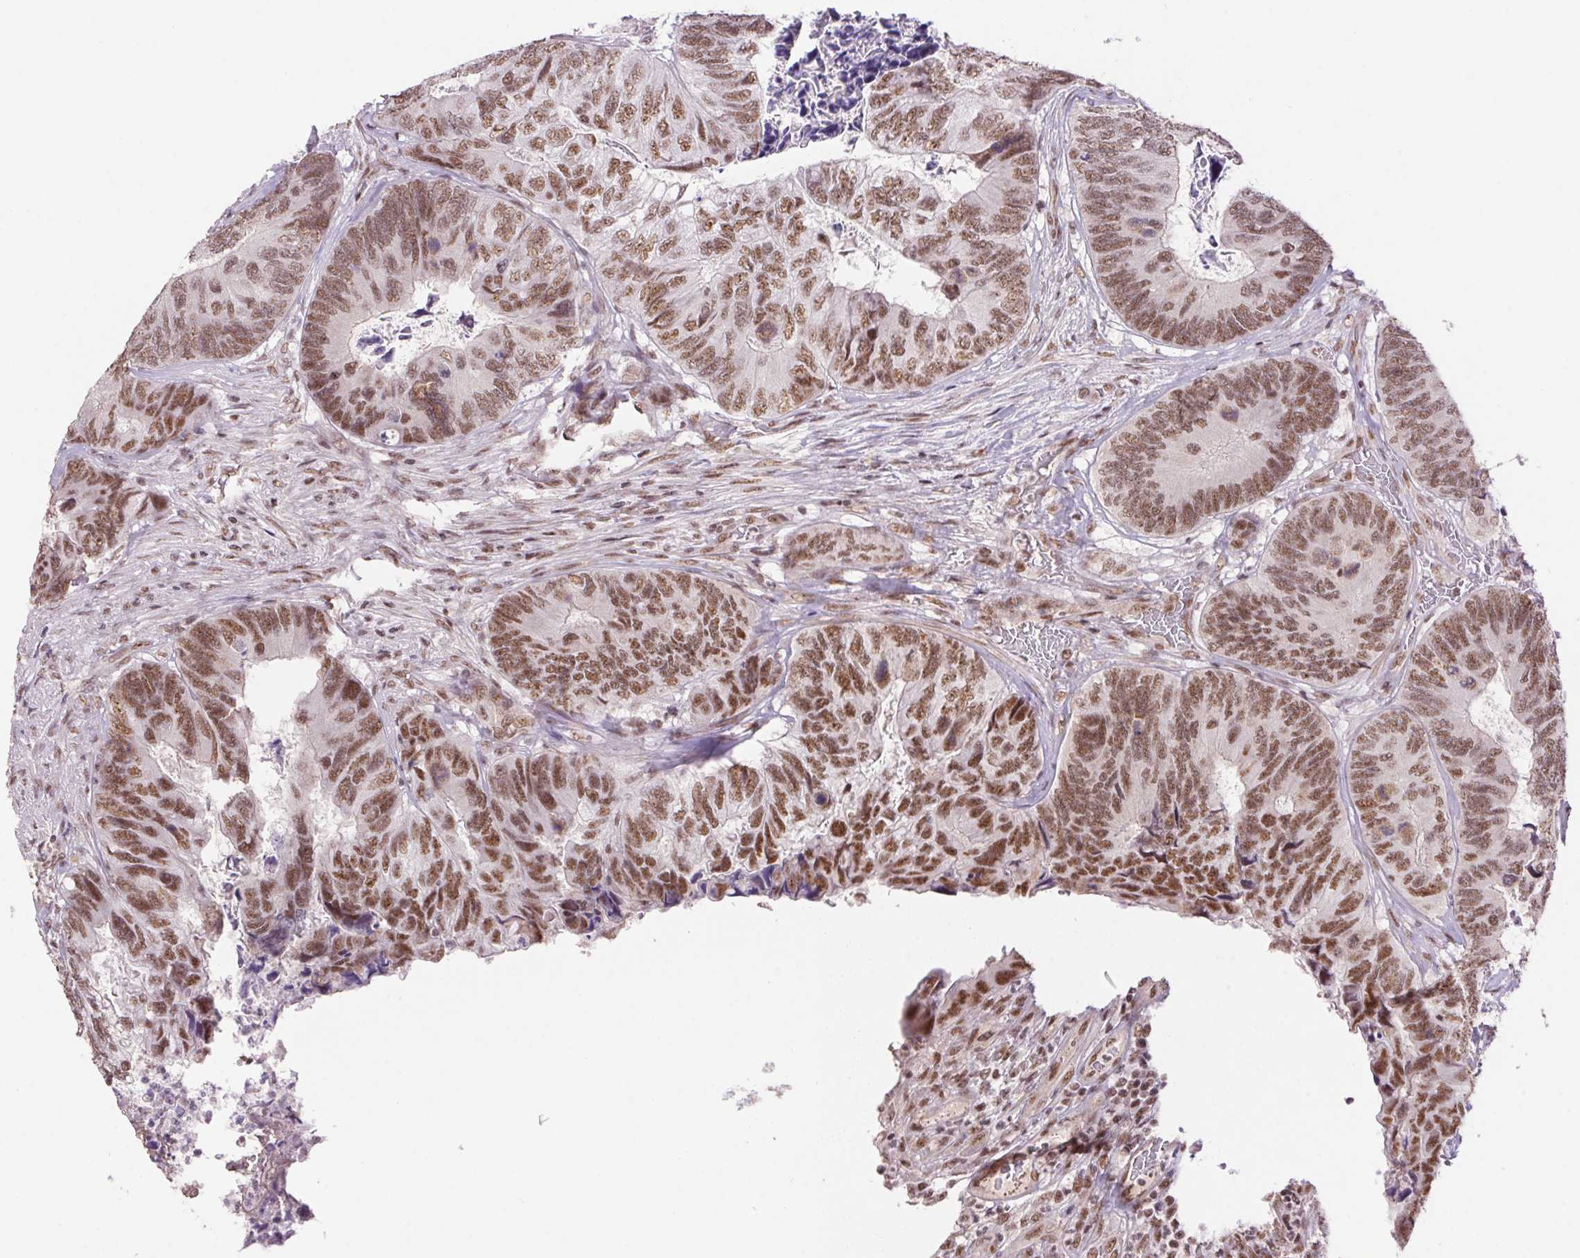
{"staining": {"intensity": "moderate", "quantity": ">75%", "location": "nuclear"}, "tissue": "colorectal cancer", "cell_type": "Tumor cells", "image_type": "cancer", "snomed": [{"axis": "morphology", "description": "Adenocarcinoma, NOS"}, {"axis": "topography", "description": "Colon"}], "caption": "An immunohistochemistry (IHC) image of neoplastic tissue is shown. Protein staining in brown labels moderate nuclear positivity in colorectal cancer (adenocarcinoma) within tumor cells.", "gene": "DDX17", "patient": {"sex": "female", "age": 67}}